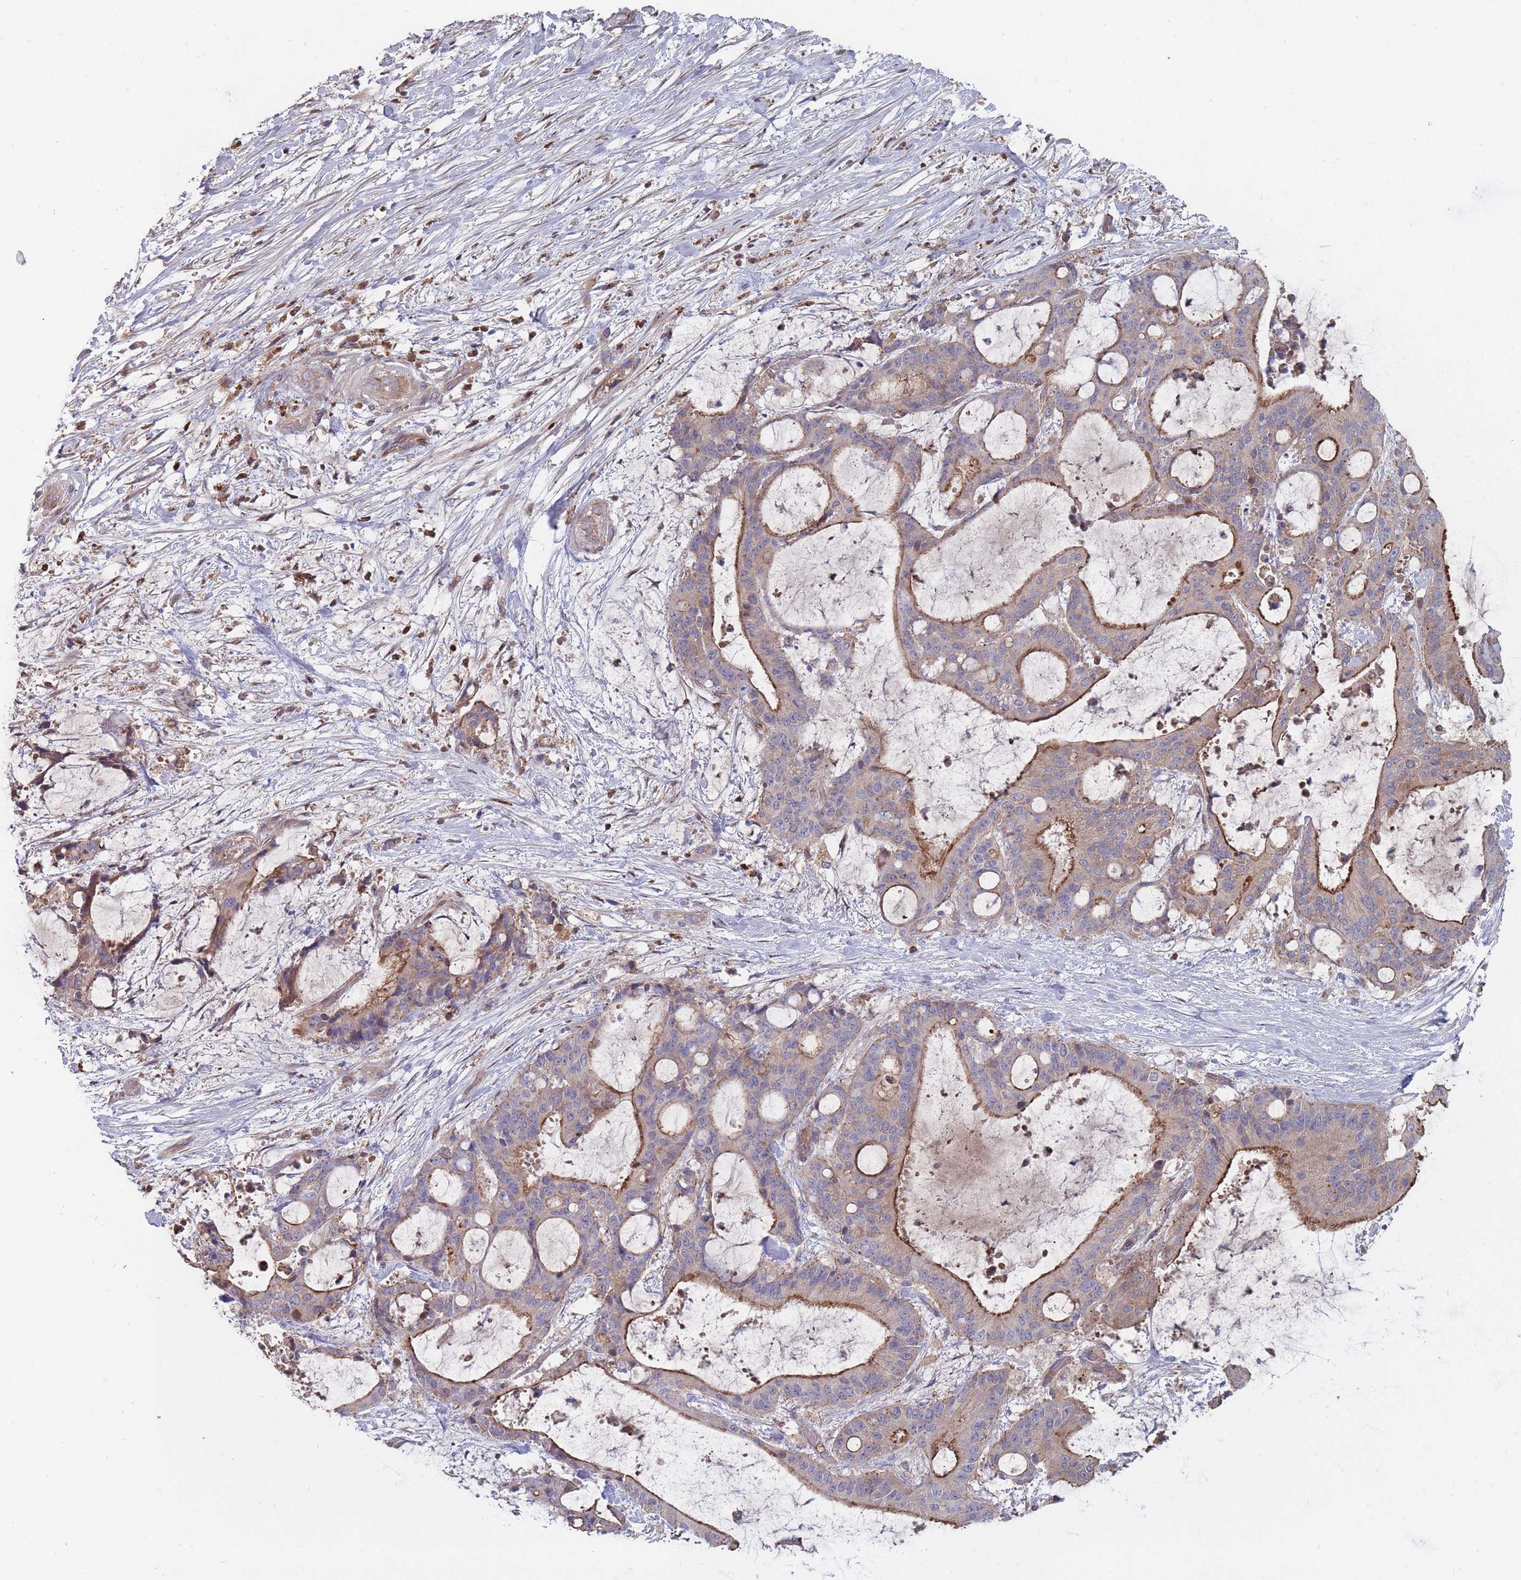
{"staining": {"intensity": "strong", "quantity": "25%-75%", "location": "cytoplasmic/membranous"}, "tissue": "liver cancer", "cell_type": "Tumor cells", "image_type": "cancer", "snomed": [{"axis": "morphology", "description": "Normal tissue, NOS"}, {"axis": "morphology", "description": "Cholangiocarcinoma"}, {"axis": "topography", "description": "Liver"}, {"axis": "topography", "description": "Peripheral nerve tissue"}], "caption": "An image showing strong cytoplasmic/membranous positivity in about 25%-75% of tumor cells in liver cancer, as visualized by brown immunohistochemical staining.", "gene": "THSD7B", "patient": {"sex": "female", "age": 73}}